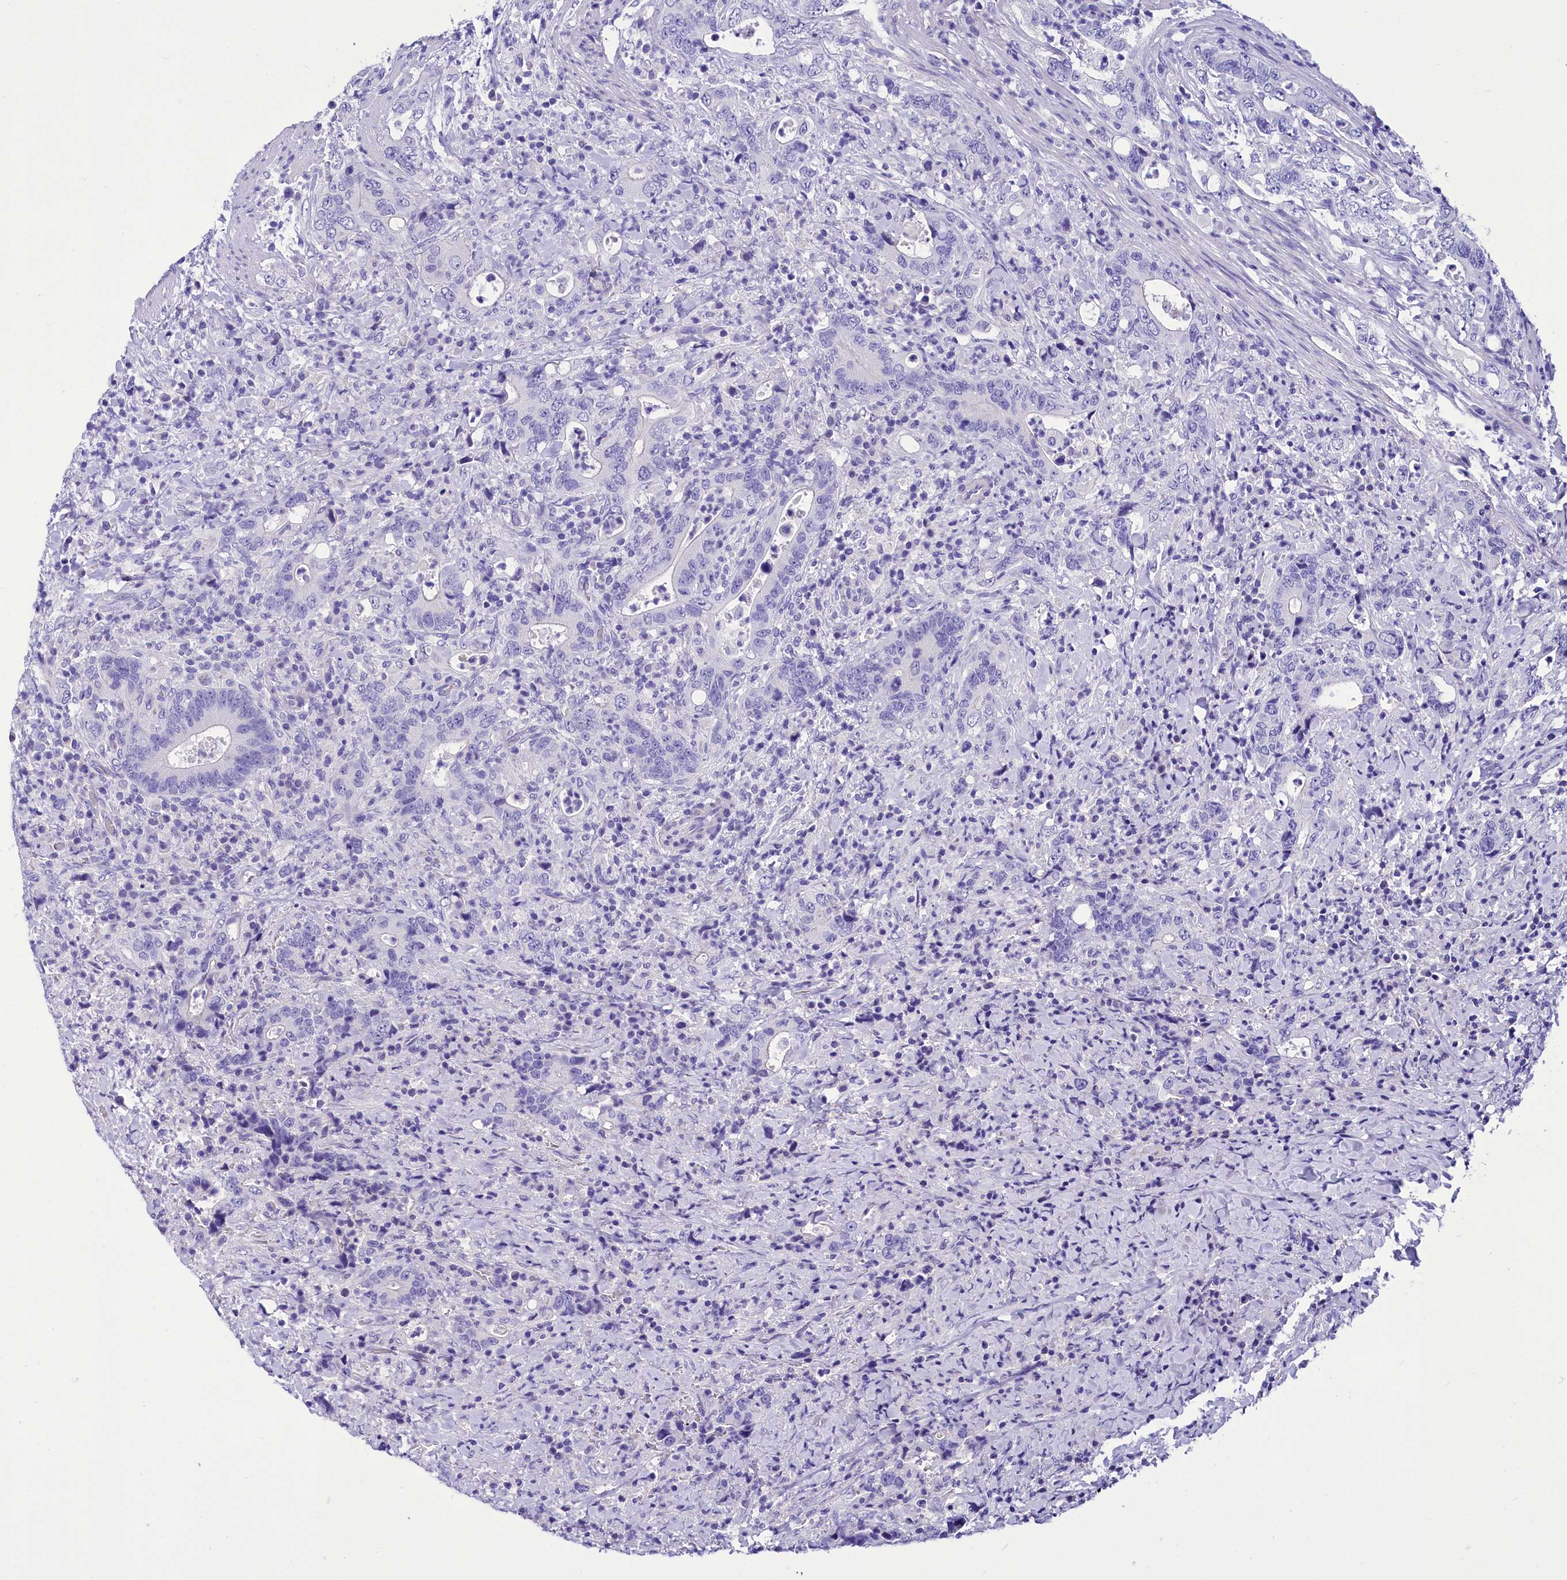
{"staining": {"intensity": "negative", "quantity": "none", "location": "none"}, "tissue": "colorectal cancer", "cell_type": "Tumor cells", "image_type": "cancer", "snomed": [{"axis": "morphology", "description": "Adenocarcinoma, NOS"}, {"axis": "topography", "description": "Colon"}], "caption": "Human adenocarcinoma (colorectal) stained for a protein using immunohistochemistry displays no positivity in tumor cells.", "gene": "TTC36", "patient": {"sex": "female", "age": 75}}